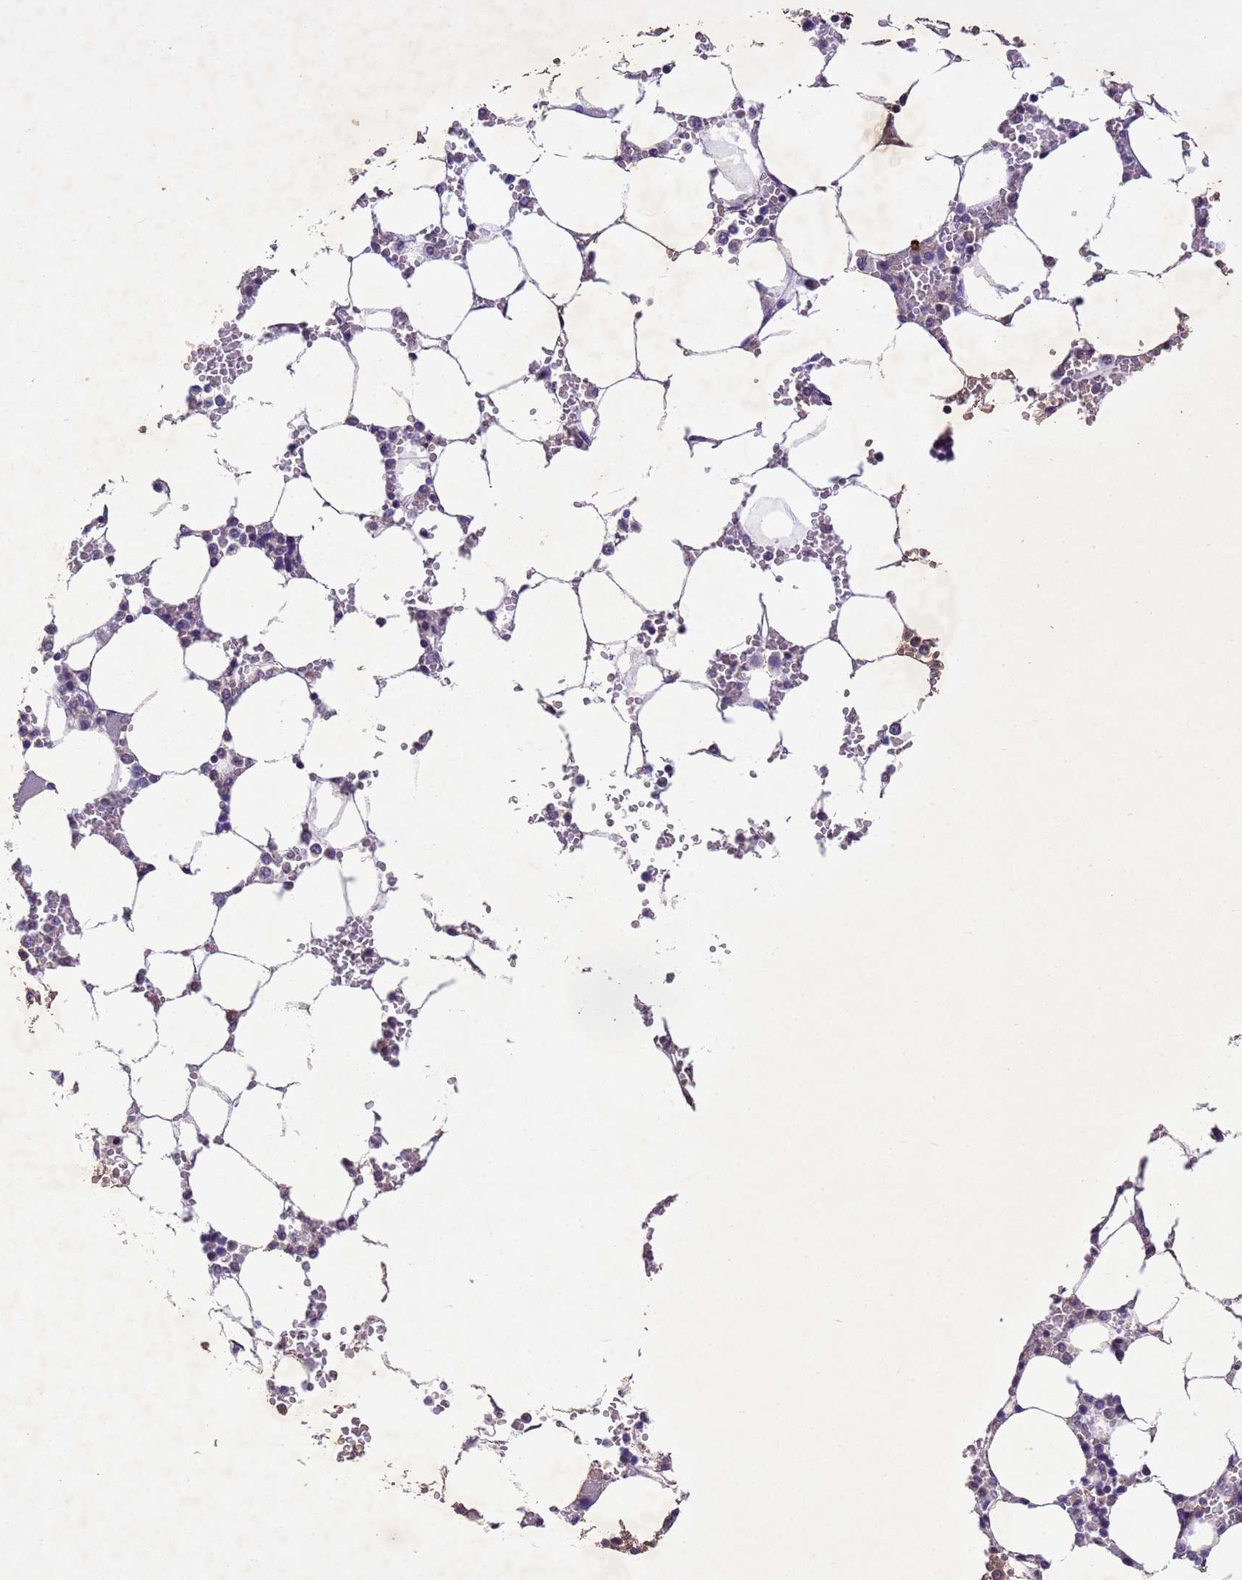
{"staining": {"intensity": "weak", "quantity": "<25%", "location": "cytoplasmic/membranous"}, "tissue": "bone marrow", "cell_type": "Hematopoietic cells", "image_type": "normal", "snomed": [{"axis": "morphology", "description": "Normal tissue, NOS"}, {"axis": "topography", "description": "Bone marrow"}], "caption": "A micrograph of bone marrow stained for a protein reveals no brown staining in hematopoietic cells. (DAB immunohistochemistry visualized using brightfield microscopy, high magnification).", "gene": "NLRP11", "patient": {"sex": "male", "age": 64}}